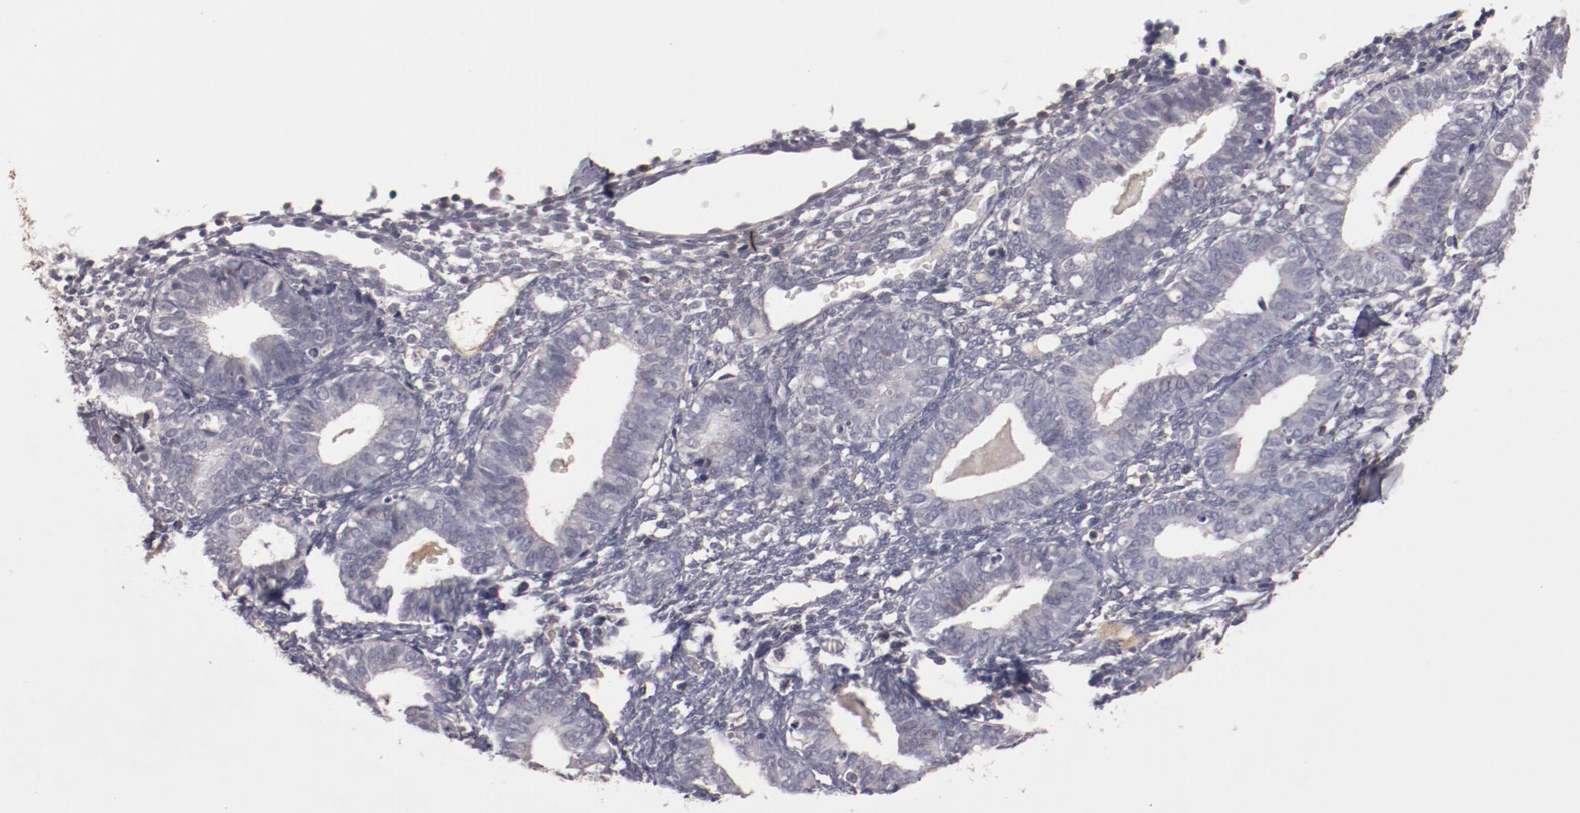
{"staining": {"intensity": "negative", "quantity": "none", "location": "none"}, "tissue": "endometrium", "cell_type": "Cells in endometrial stroma", "image_type": "normal", "snomed": [{"axis": "morphology", "description": "Normal tissue, NOS"}, {"axis": "topography", "description": "Endometrium"}], "caption": "High magnification brightfield microscopy of benign endometrium stained with DAB (brown) and counterstained with hematoxylin (blue): cells in endometrial stroma show no significant positivity.", "gene": "MBL2", "patient": {"sex": "female", "age": 61}}